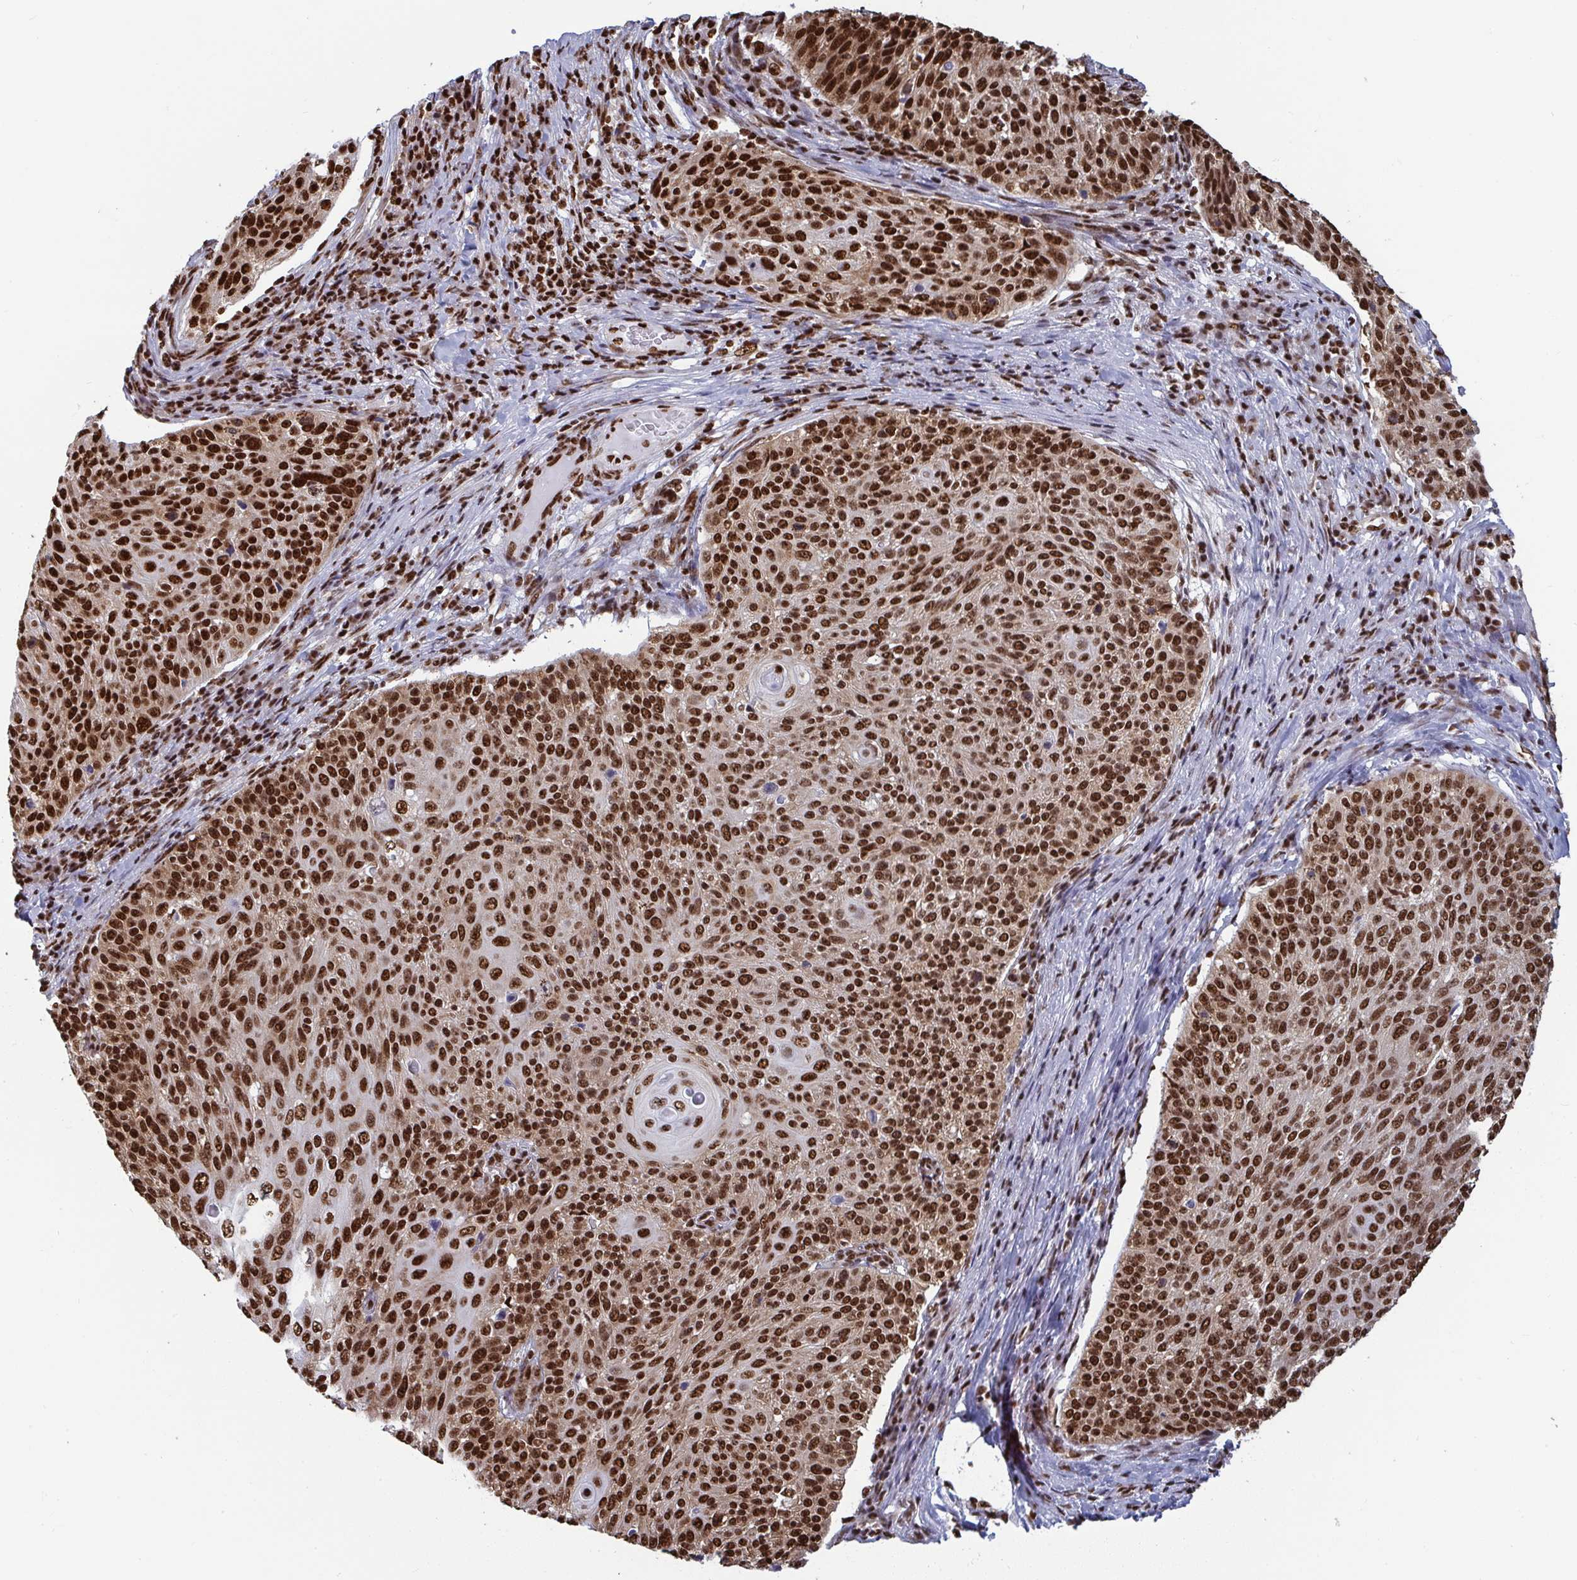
{"staining": {"intensity": "strong", "quantity": ">75%", "location": "nuclear"}, "tissue": "cervical cancer", "cell_type": "Tumor cells", "image_type": "cancer", "snomed": [{"axis": "morphology", "description": "Squamous cell carcinoma, NOS"}, {"axis": "topography", "description": "Cervix"}], "caption": "Immunohistochemical staining of human cervical cancer exhibits high levels of strong nuclear staining in about >75% of tumor cells.", "gene": "GAR1", "patient": {"sex": "female", "age": 31}}